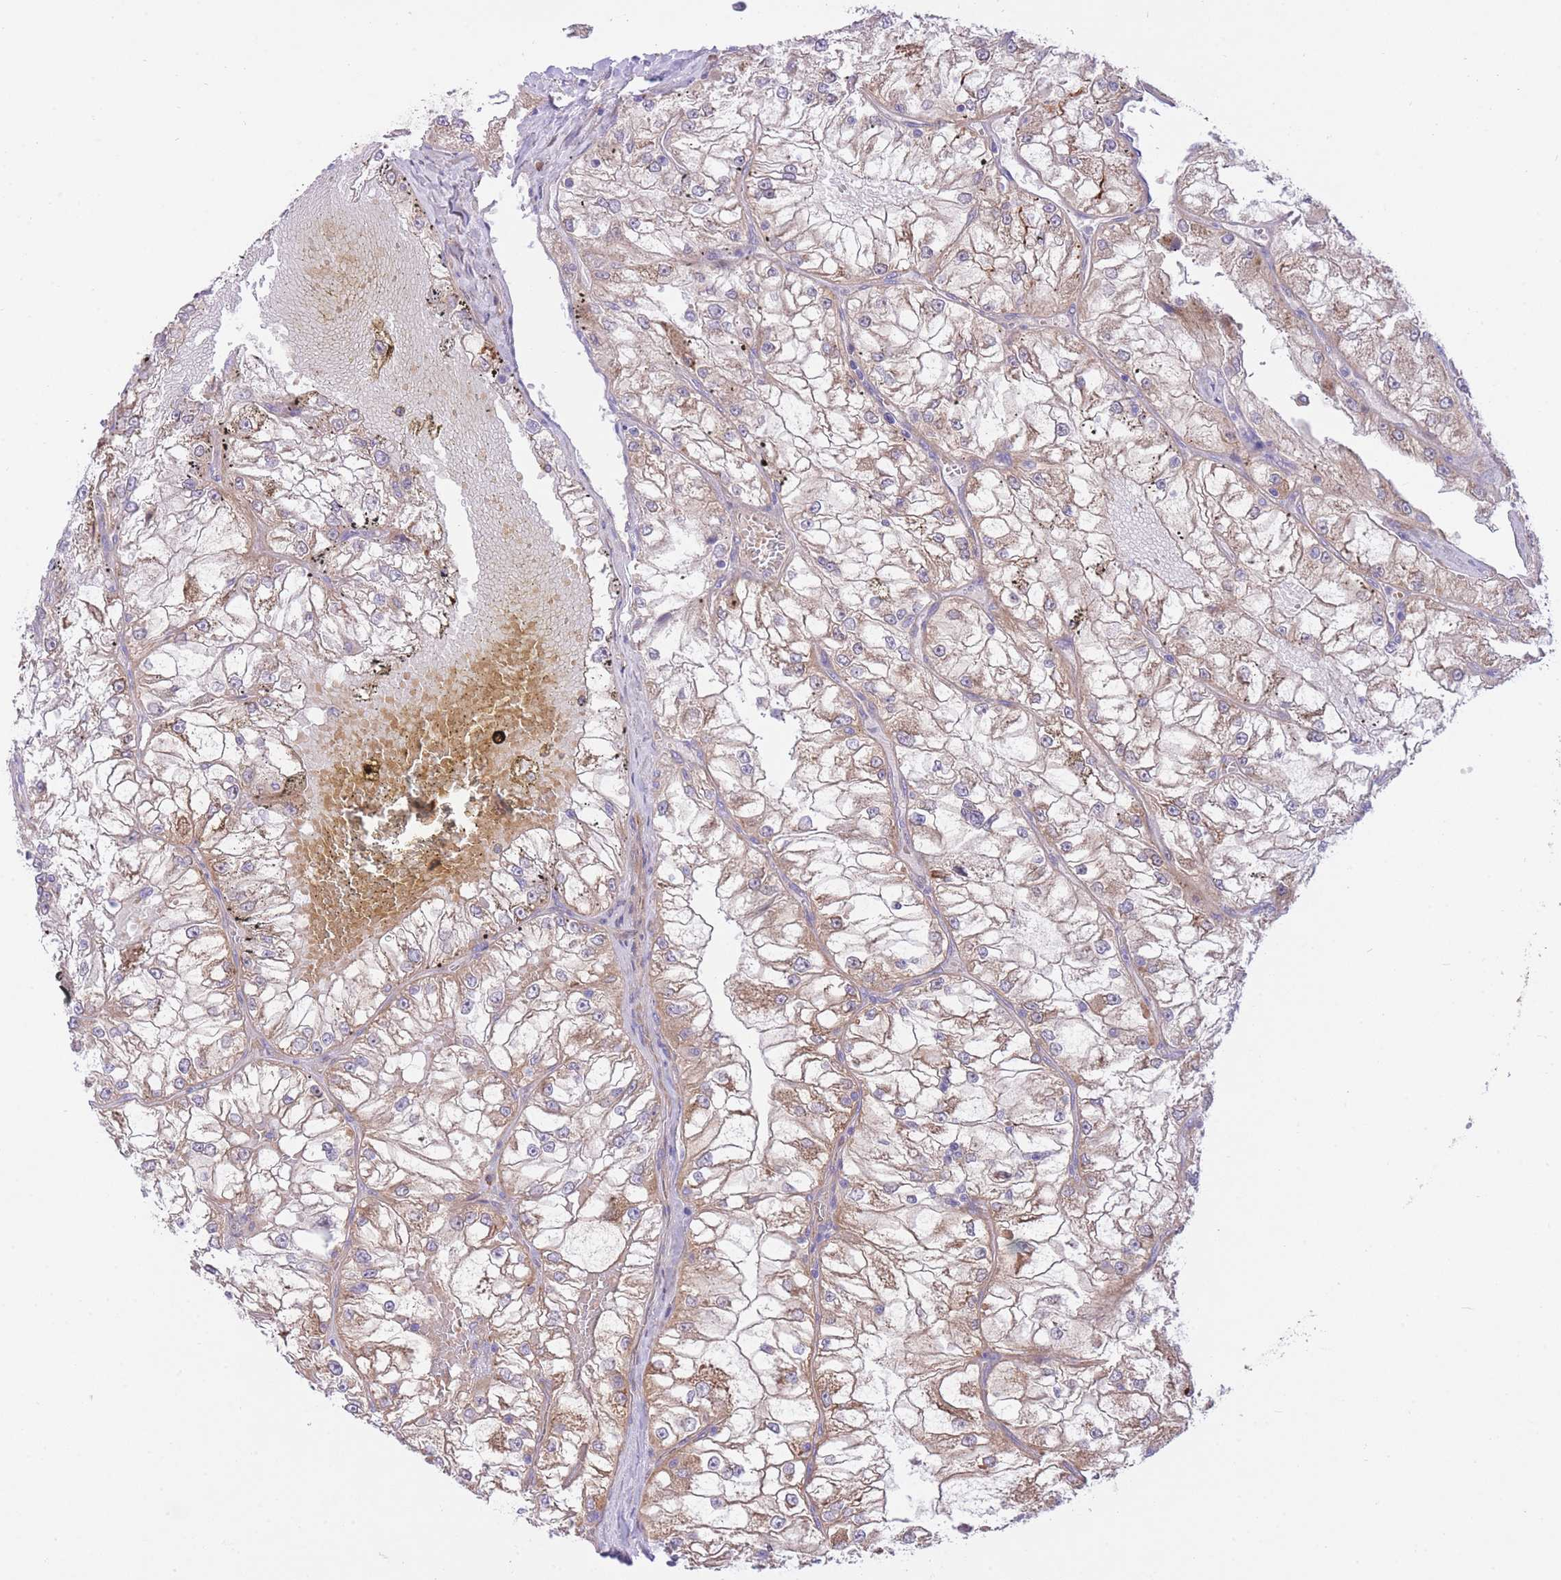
{"staining": {"intensity": "moderate", "quantity": "25%-75%", "location": "cytoplasmic/membranous"}, "tissue": "renal cancer", "cell_type": "Tumor cells", "image_type": "cancer", "snomed": [{"axis": "morphology", "description": "Adenocarcinoma, NOS"}, {"axis": "topography", "description": "Kidney"}], "caption": "This is an image of IHC staining of renal cancer (adenocarcinoma), which shows moderate expression in the cytoplasmic/membranous of tumor cells.", "gene": "CHAC1", "patient": {"sex": "female", "age": 72}}